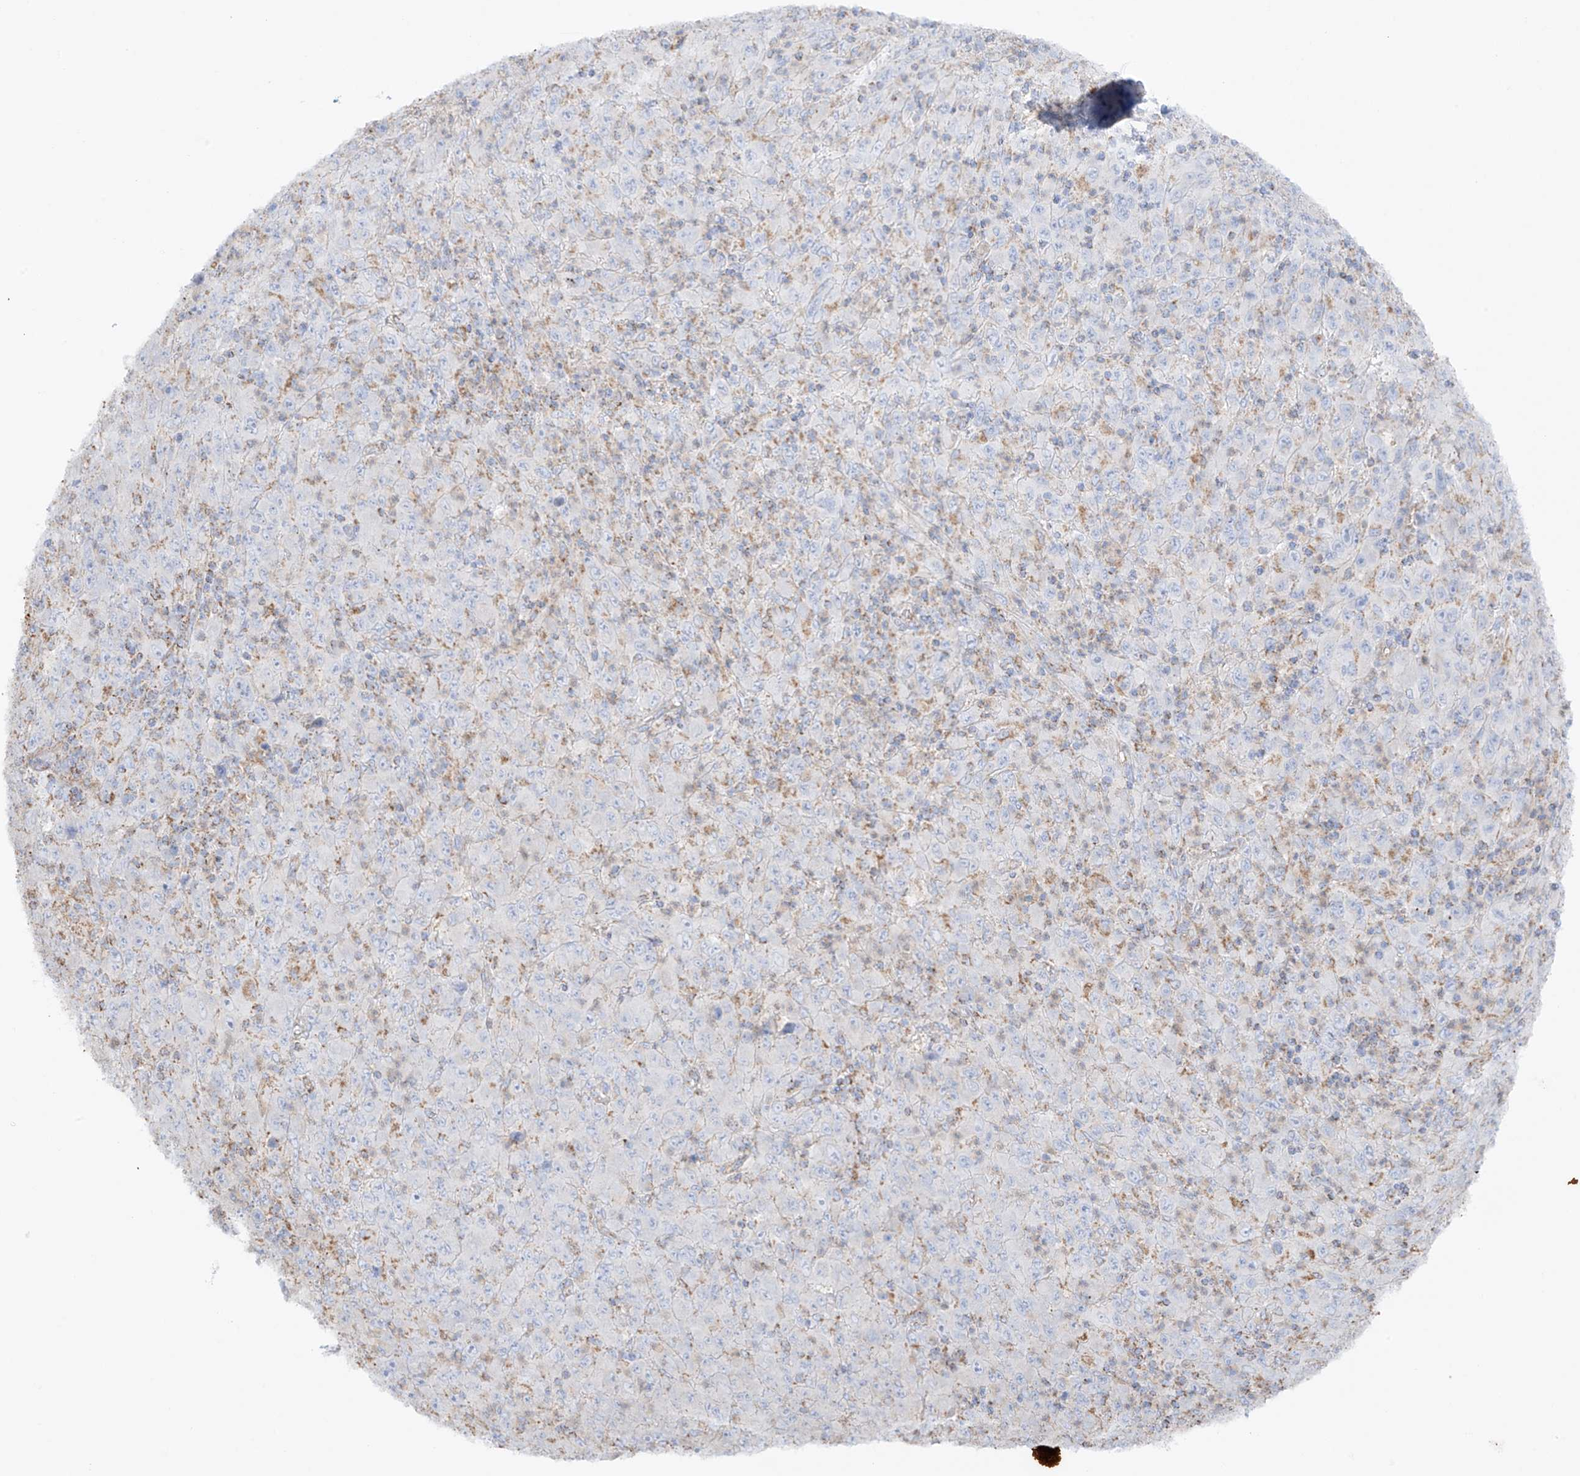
{"staining": {"intensity": "negative", "quantity": "none", "location": "none"}, "tissue": "melanoma", "cell_type": "Tumor cells", "image_type": "cancer", "snomed": [{"axis": "morphology", "description": "Malignant melanoma, Metastatic site"}, {"axis": "topography", "description": "Skin"}], "caption": "Immunohistochemistry histopathology image of human malignant melanoma (metastatic site) stained for a protein (brown), which displays no positivity in tumor cells. Brightfield microscopy of immunohistochemistry (IHC) stained with DAB (brown) and hematoxylin (blue), captured at high magnification.", "gene": "XKR3", "patient": {"sex": "female", "age": 56}}